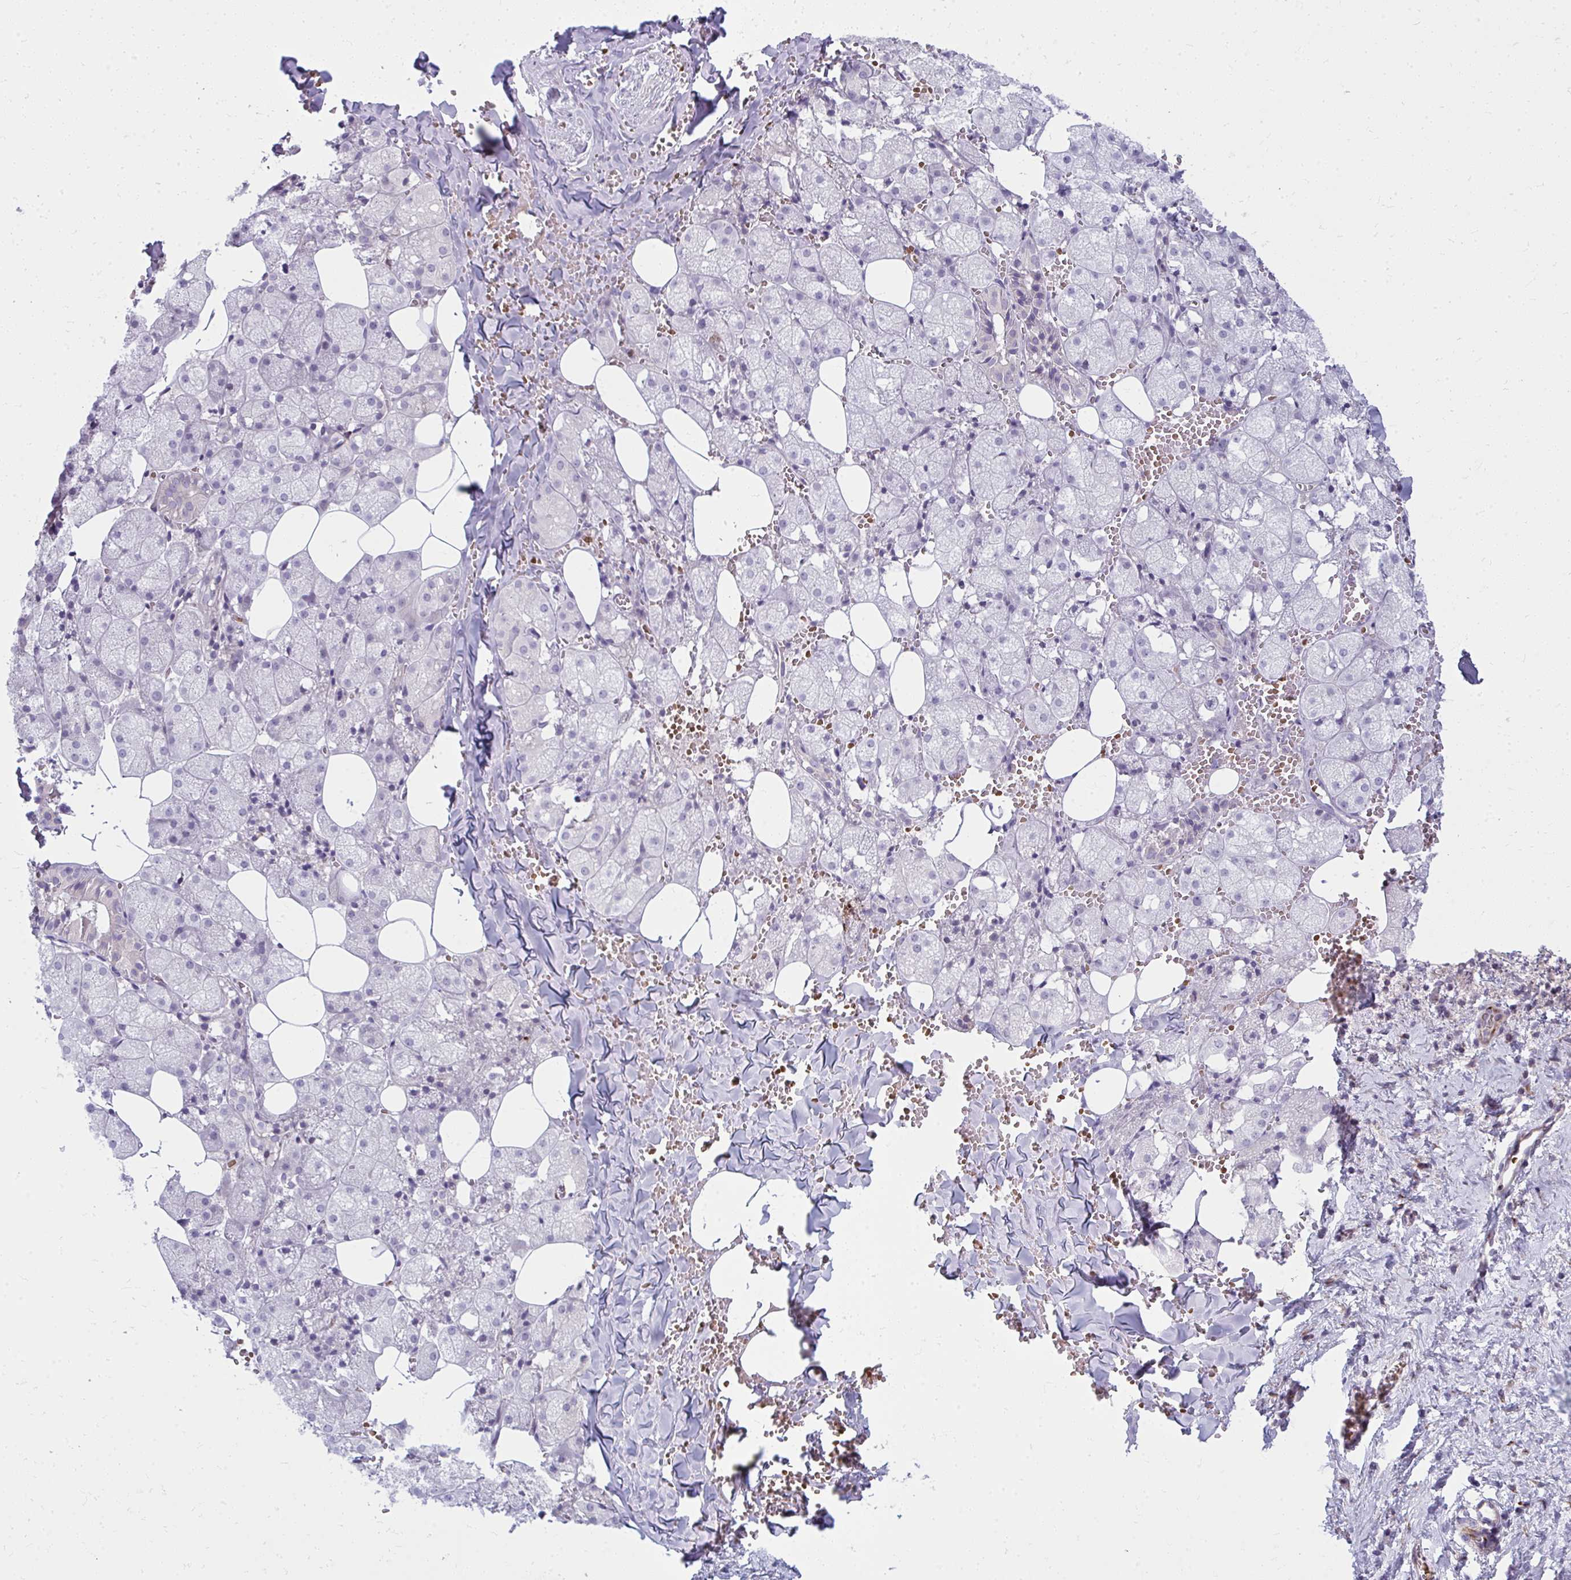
{"staining": {"intensity": "negative", "quantity": "none", "location": "none"}, "tissue": "salivary gland", "cell_type": "Glandular cells", "image_type": "normal", "snomed": [{"axis": "morphology", "description": "Normal tissue, NOS"}, {"axis": "topography", "description": "Salivary gland"}, {"axis": "topography", "description": "Peripheral nerve tissue"}], "caption": "Immunohistochemical staining of normal salivary gland demonstrates no significant positivity in glandular cells.", "gene": "SLC14A1", "patient": {"sex": "male", "age": 38}}